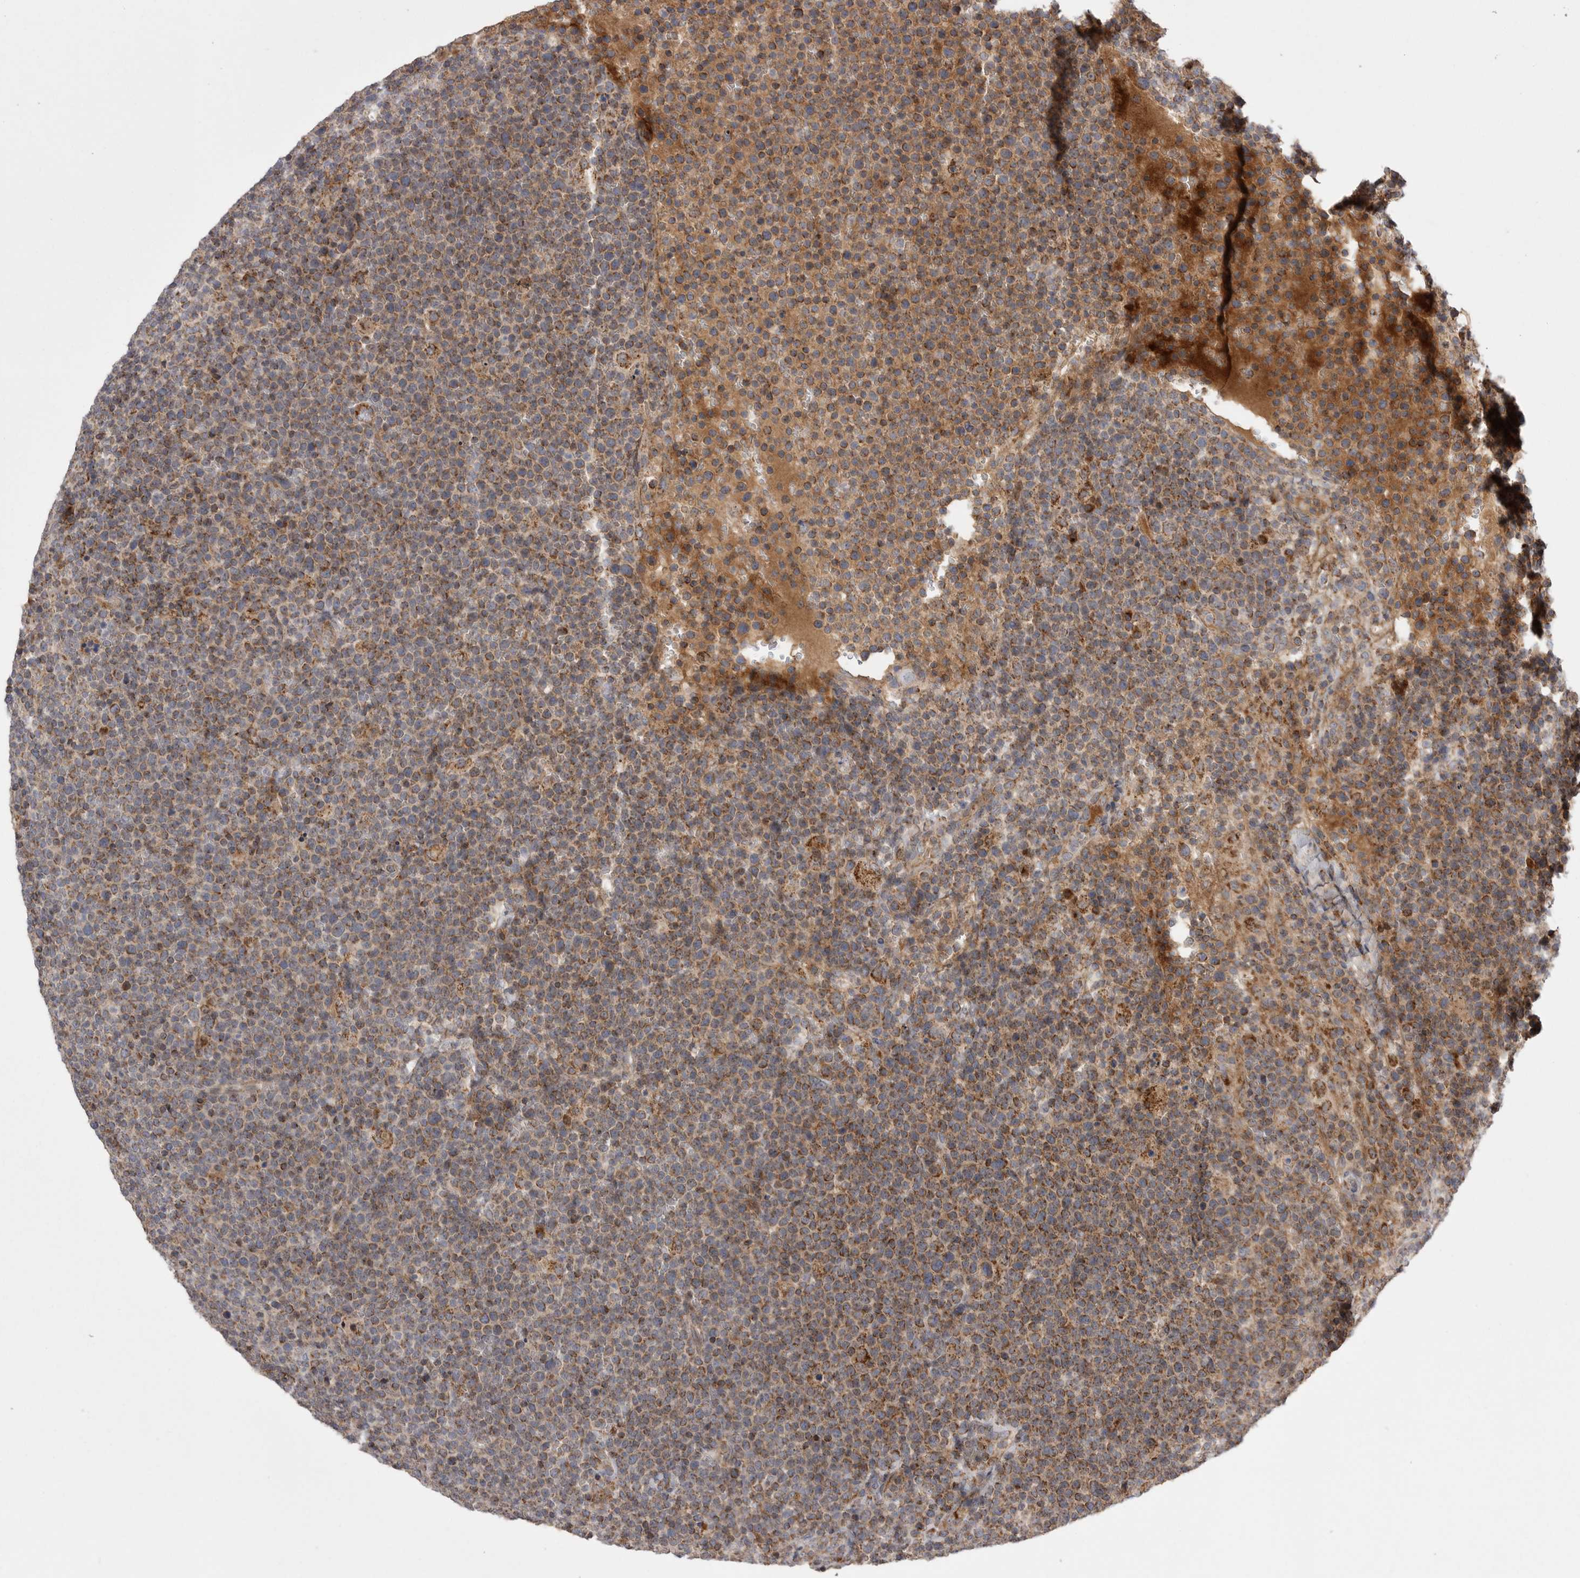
{"staining": {"intensity": "moderate", "quantity": ">75%", "location": "cytoplasmic/membranous"}, "tissue": "lymphoma", "cell_type": "Tumor cells", "image_type": "cancer", "snomed": [{"axis": "morphology", "description": "Malignant lymphoma, non-Hodgkin's type, High grade"}, {"axis": "topography", "description": "Lymph node"}], "caption": "Tumor cells exhibit medium levels of moderate cytoplasmic/membranous expression in approximately >75% of cells in malignant lymphoma, non-Hodgkin's type (high-grade).", "gene": "KYAT3", "patient": {"sex": "male", "age": 61}}